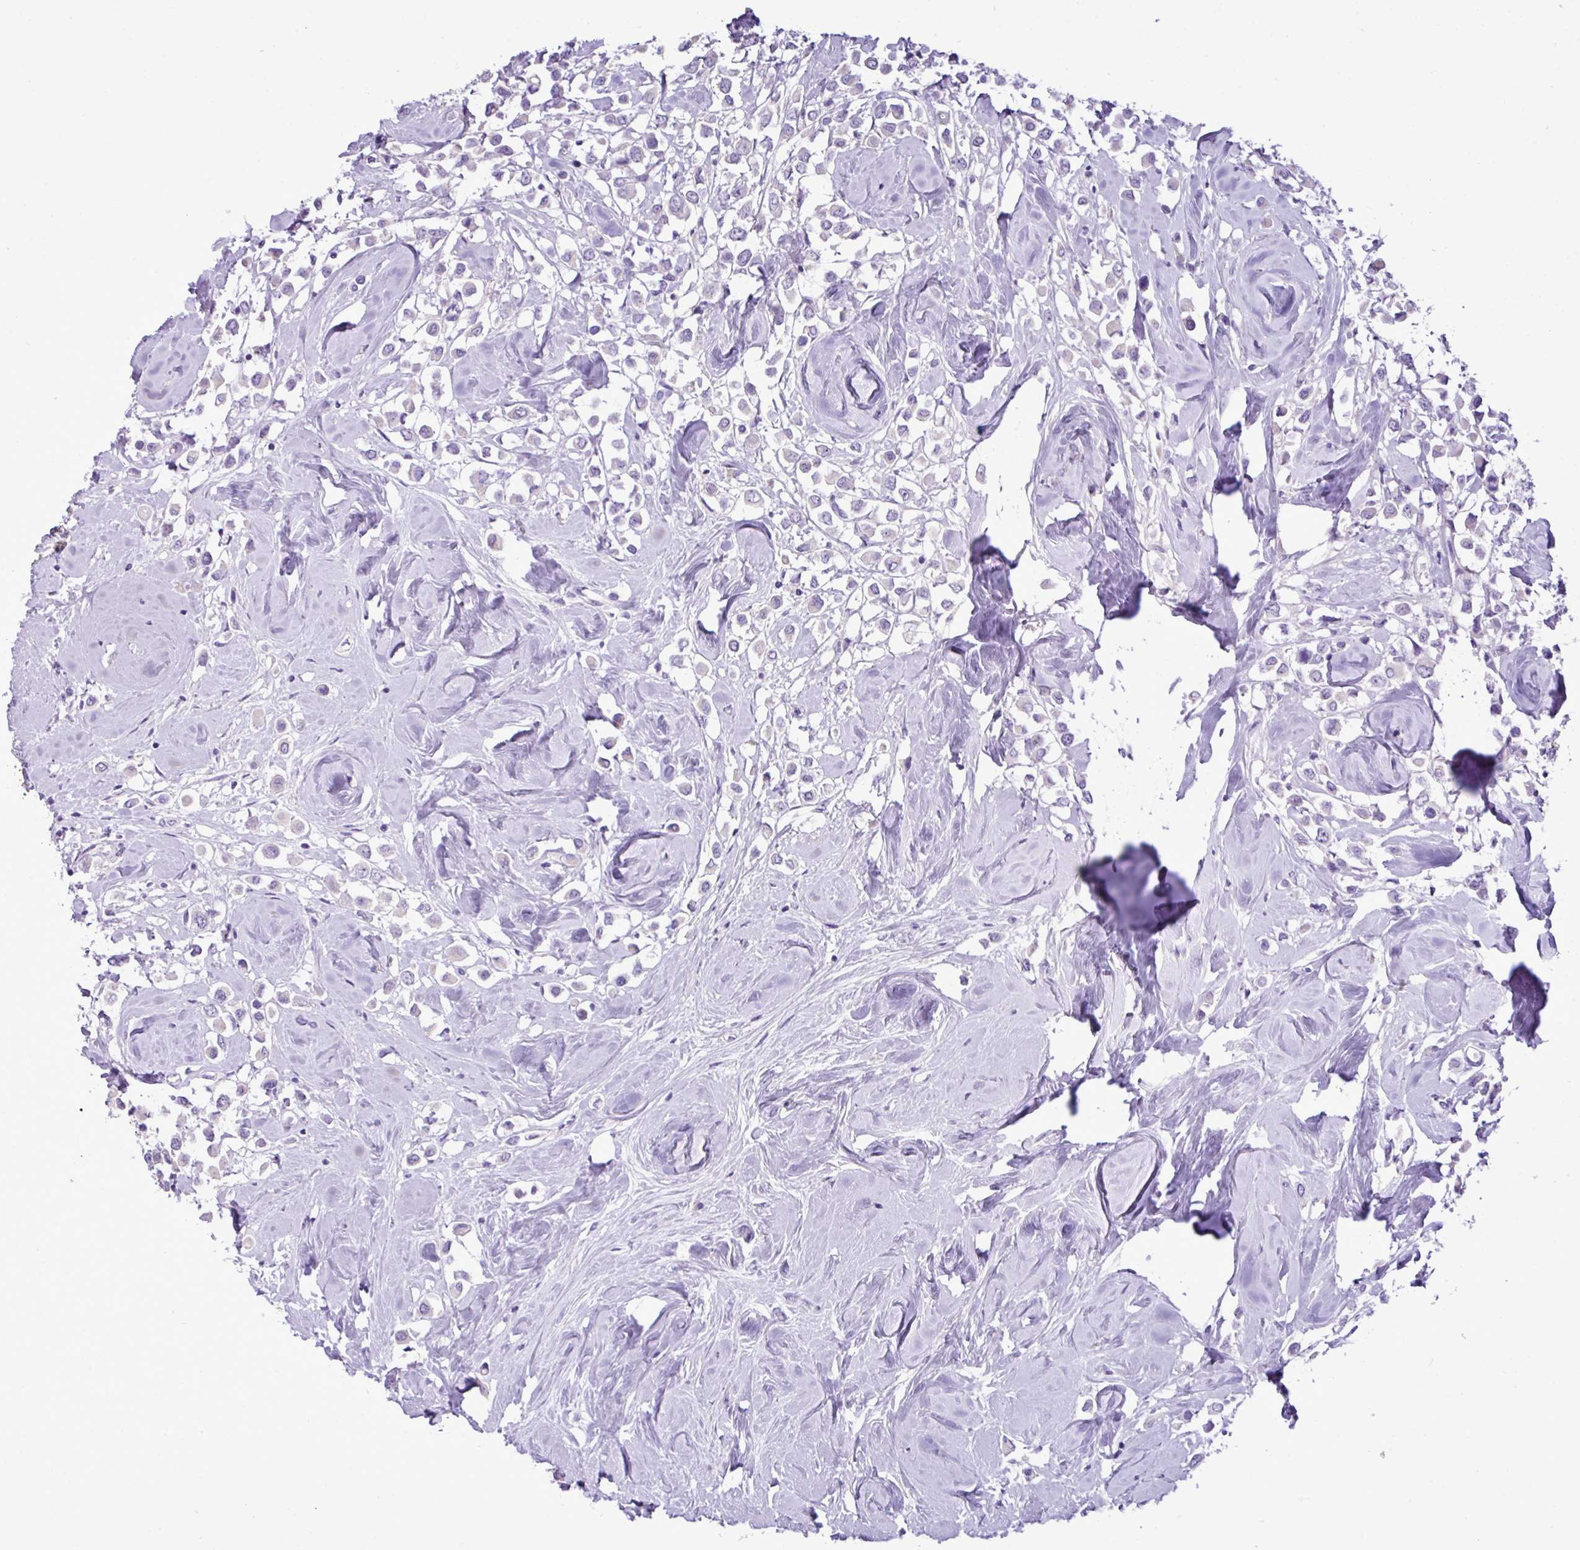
{"staining": {"intensity": "negative", "quantity": "none", "location": "none"}, "tissue": "breast cancer", "cell_type": "Tumor cells", "image_type": "cancer", "snomed": [{"axis": "morphology", "description": "Duct carcinoma"}, {"axis": "topography", "description": "Breast"}], "caption": "High power microscopy image of an immunohistochemistry (IHC) micrograph of invasive ductal carcinoma (breast), revealing no significant staining in tumor cells.", "gene": "ZSCAN5A", "patient": {"sex": "female", "age": 61}}